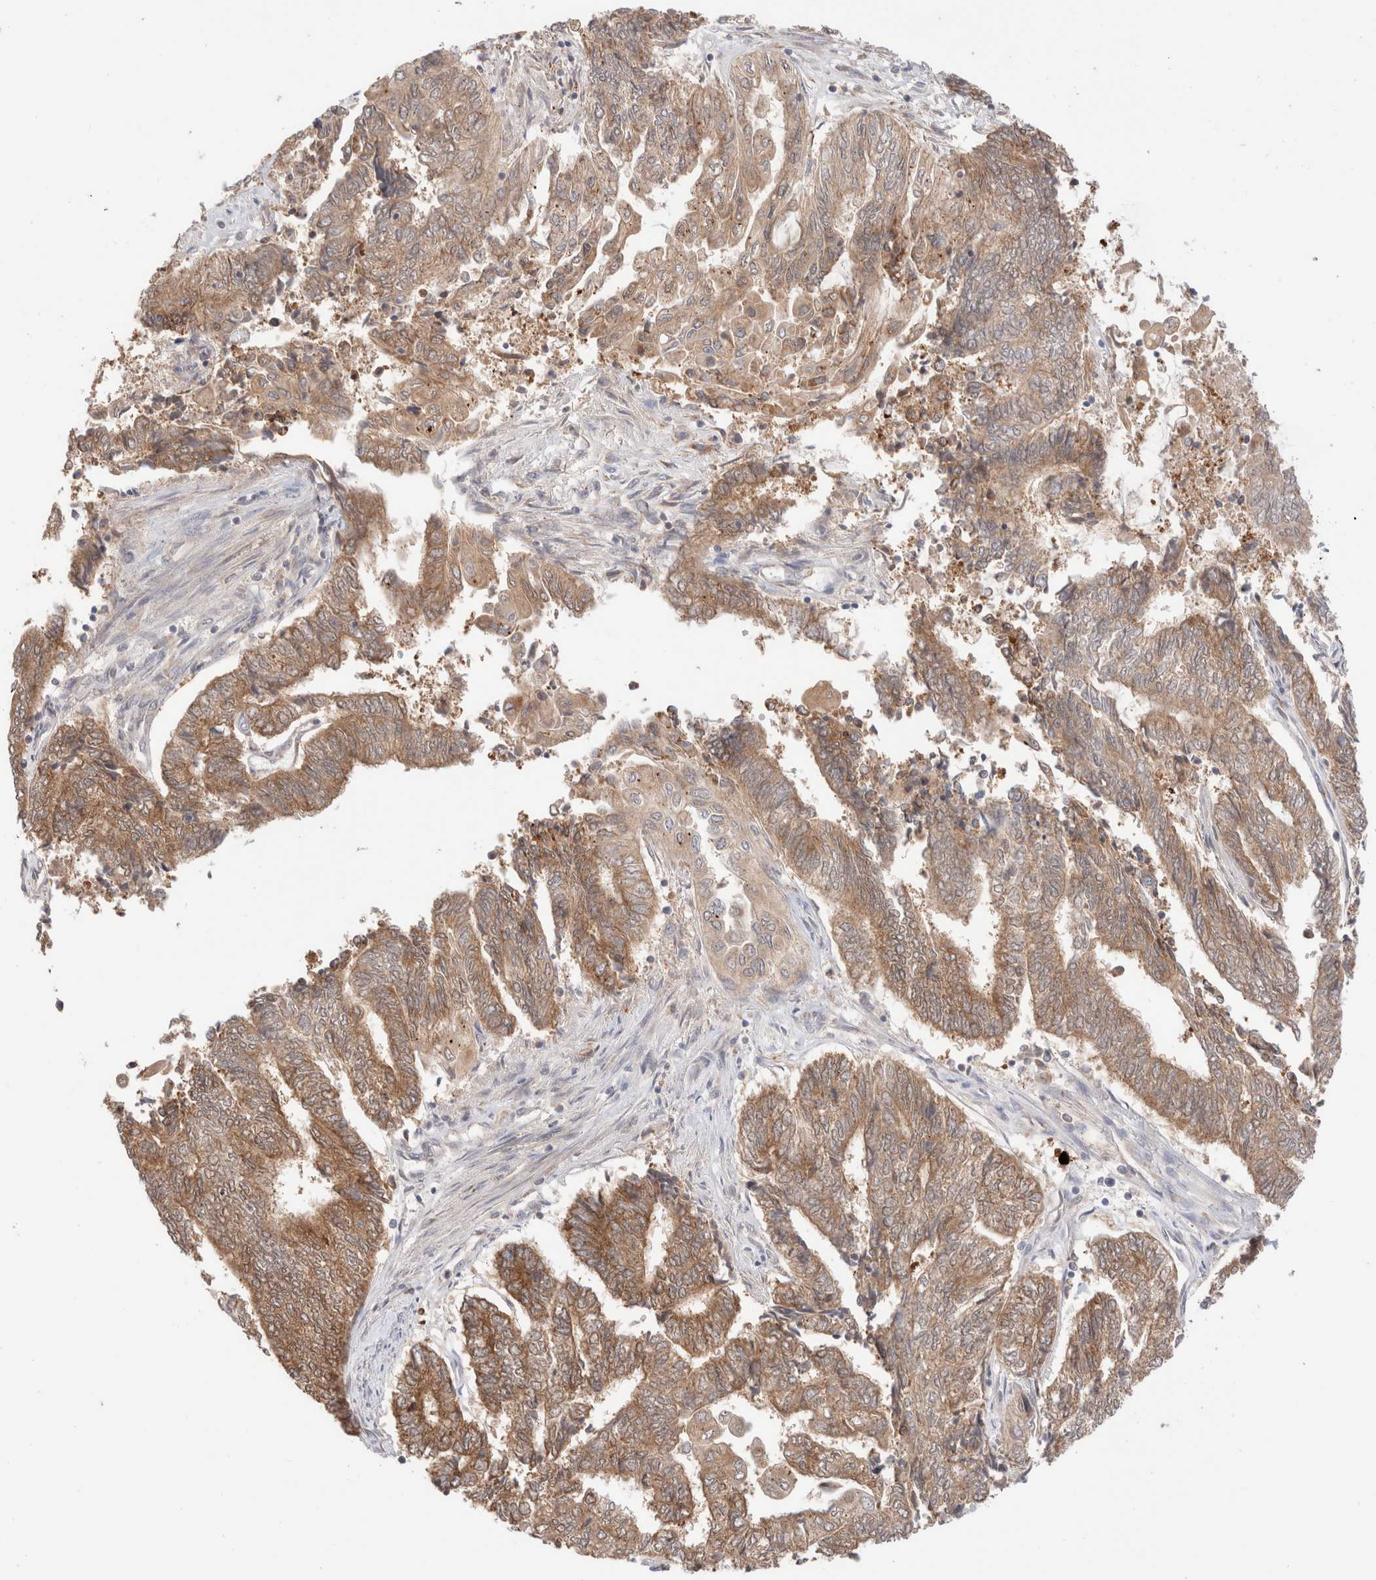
{"staining": {"intensity": "moderate", "quantity": ">75%", "location": "cytoplasmic/membranous"}, "tissue": "endometrial cancer", "cell_type": "Tumor cells", "image_type": "cancer", "snomed": [{"axis": "morphology", "description": "Adenocarcinoma, NOS"}, {"axis": "topography", "description": "Uterus"}, {"axis": "topography", "description": "Endometrium"}], "caption": "Immunohistochemistry (IHC) (DAB) staining of human endometrial adenocarcinoma demonstrates moderate cytoplasmic/membranous protein staining in approximately >75% of tumor cells.", "gene": "XKR4", "patient": {"sex": "female", "age": 70}}